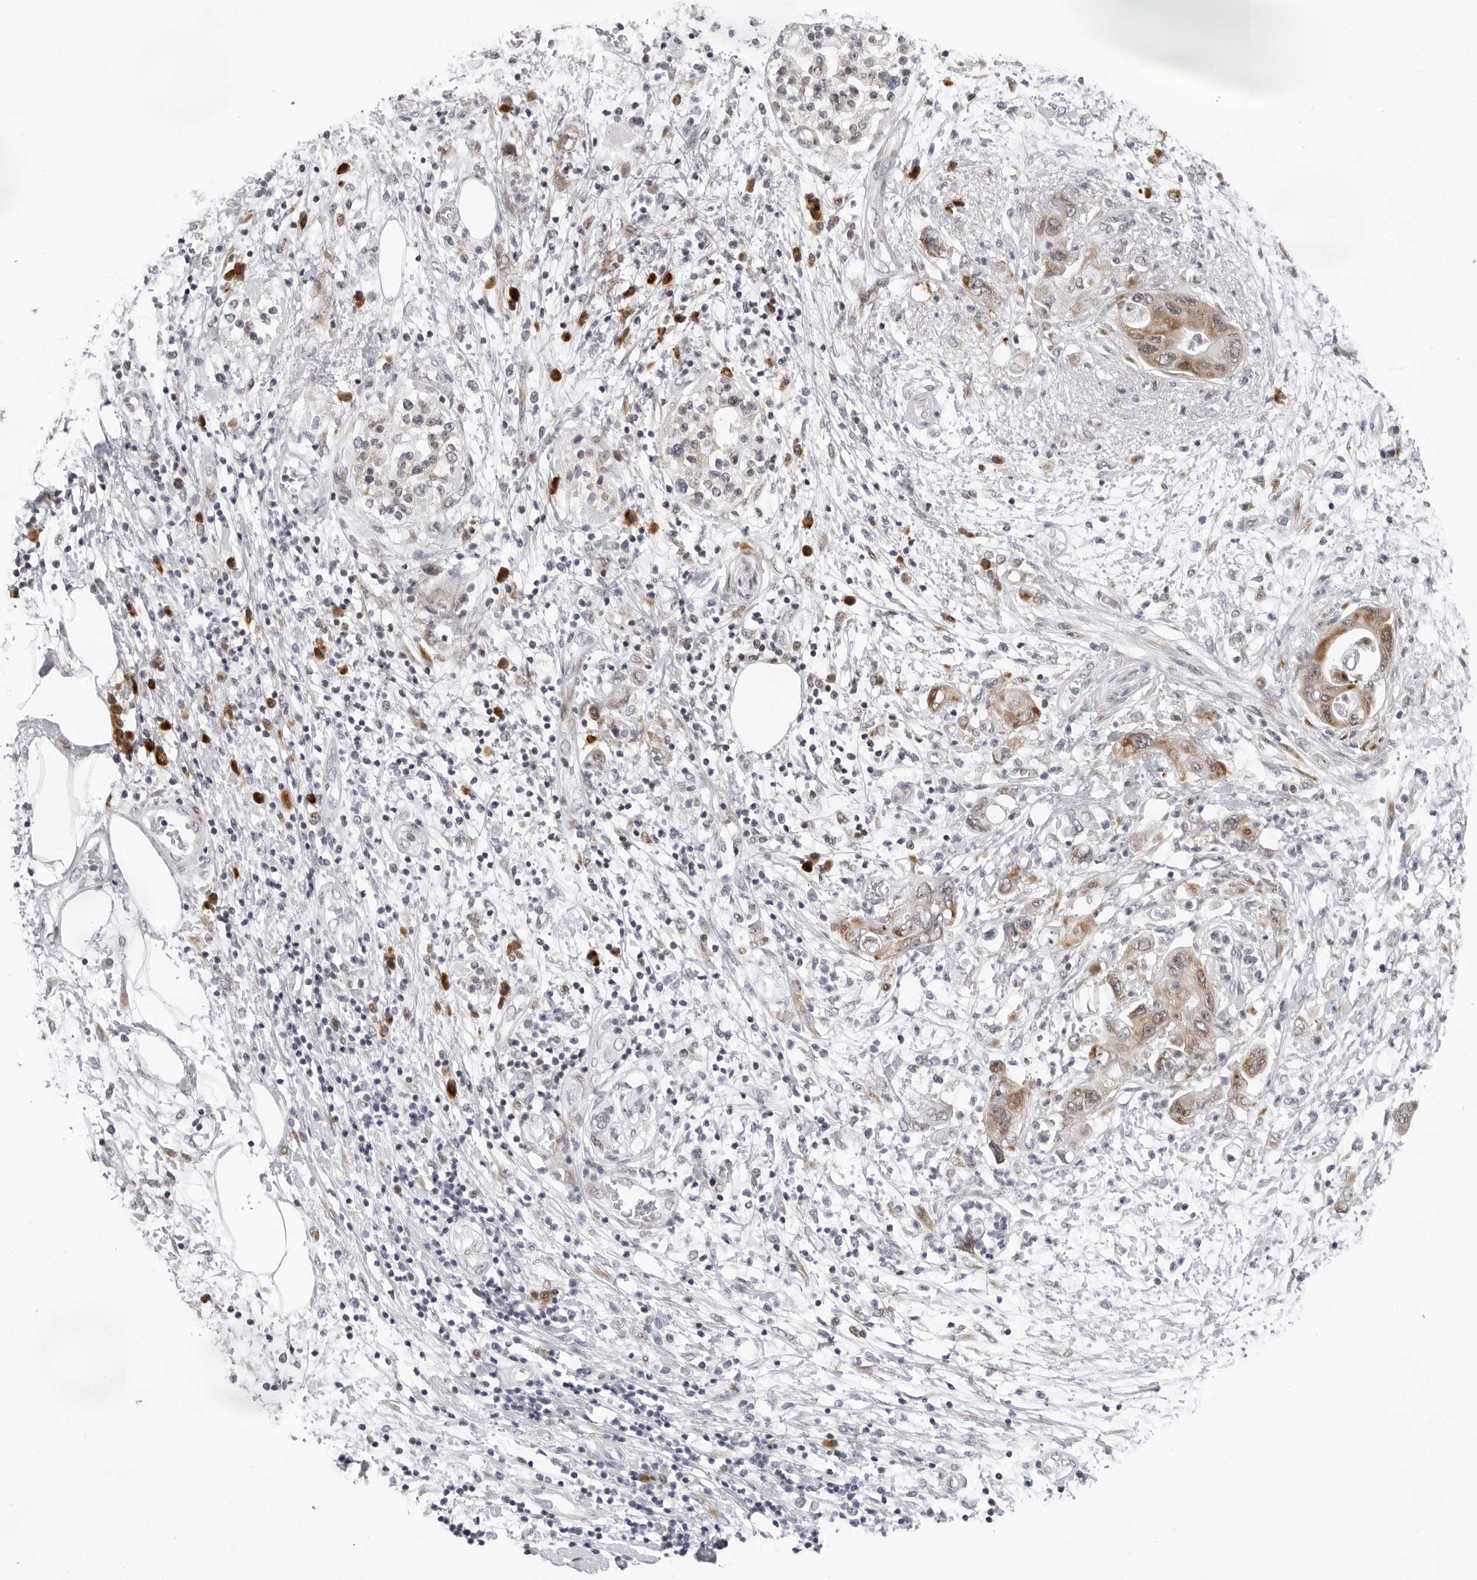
{"staining": {"intensity": "moderate", "quantity": ">75%", "location": "cytoplasmic/membranous"}, "tissue": "pancreatic cancer", "cell_type": "Tumor cells", "image_type": "cancer", "snomed": [{"axis": "morphology", "description": "Adenocarcinoma, NOS"}, {"axis": "topography", "description": "Pancreas"}], "caption": "The immunohistochemical stain shows moderate cytoplasmic/membranous expression in tumor cells of pancreatic cancer (adenocarcinoma) tissue.", "gene": "PIP4K2C", "patient": {"sex": "female", "age": 73}}